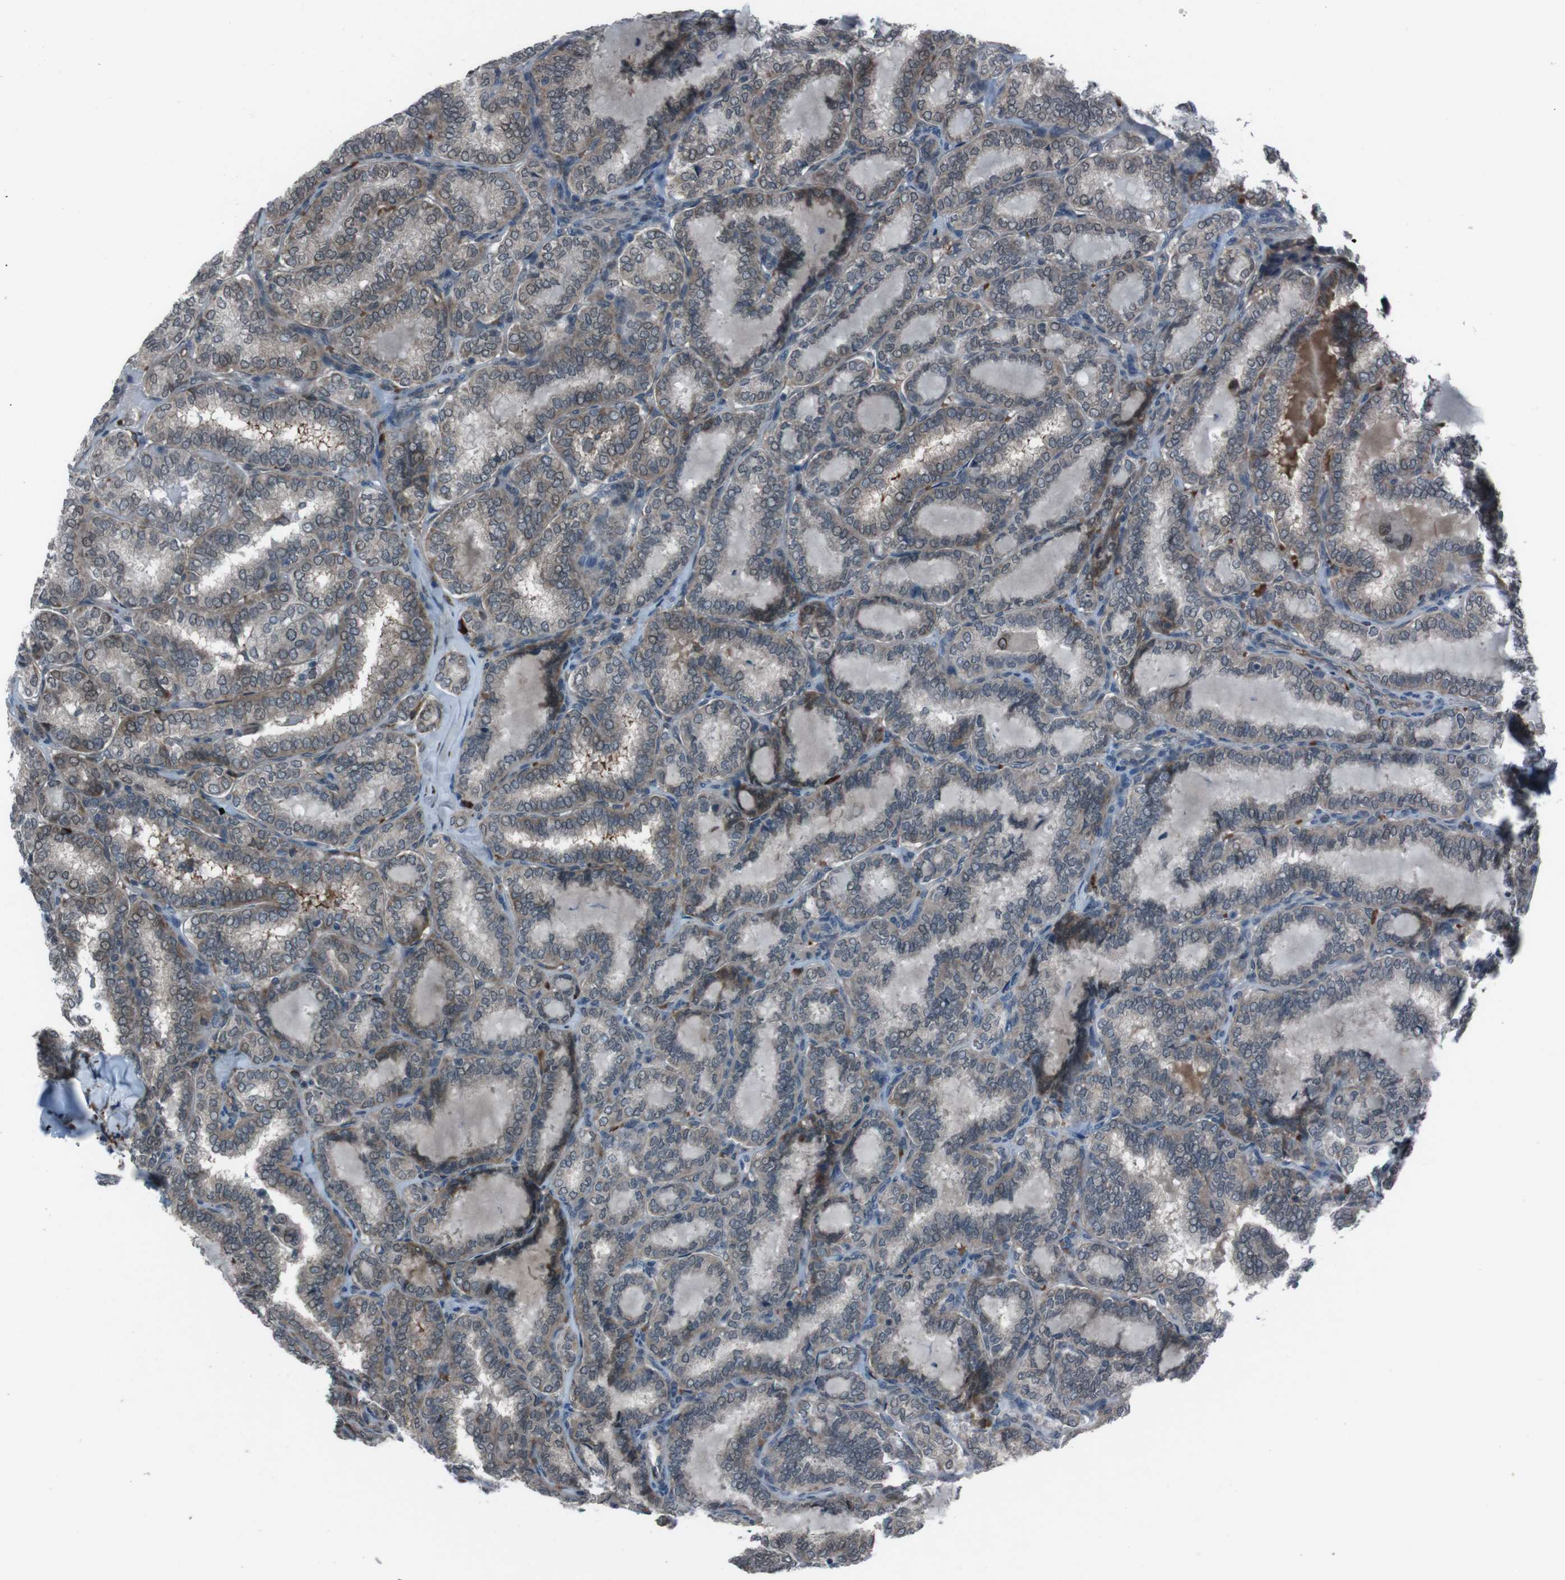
{"staining": {"intensity": "moderate", "quantity": "<25%", "location": "cytoplasmic/membranous"}, "tissue": "thyroid cancer", "cell_type": "Tumor cells", "image_type": "cancer", "snomed": [{"axis": "morphology", "description": "Normal tissue, NOS"}, {"axis": "morphology", "description": "Papillary adenocarcinoma, NOS"}, {"axis": "topography", "description": "Thyroid gland"}], "caption": "DAB (3,3'-diaminobenzidine) immunohistochemical staining of papillary adenocarcinoma (thyroid) reveals moderate cytoplasmic/membranous protein staining in approximately <25% of tumor cells.", "gene": "SS18L1", "patient": {"sex": "female", "age": 30}}